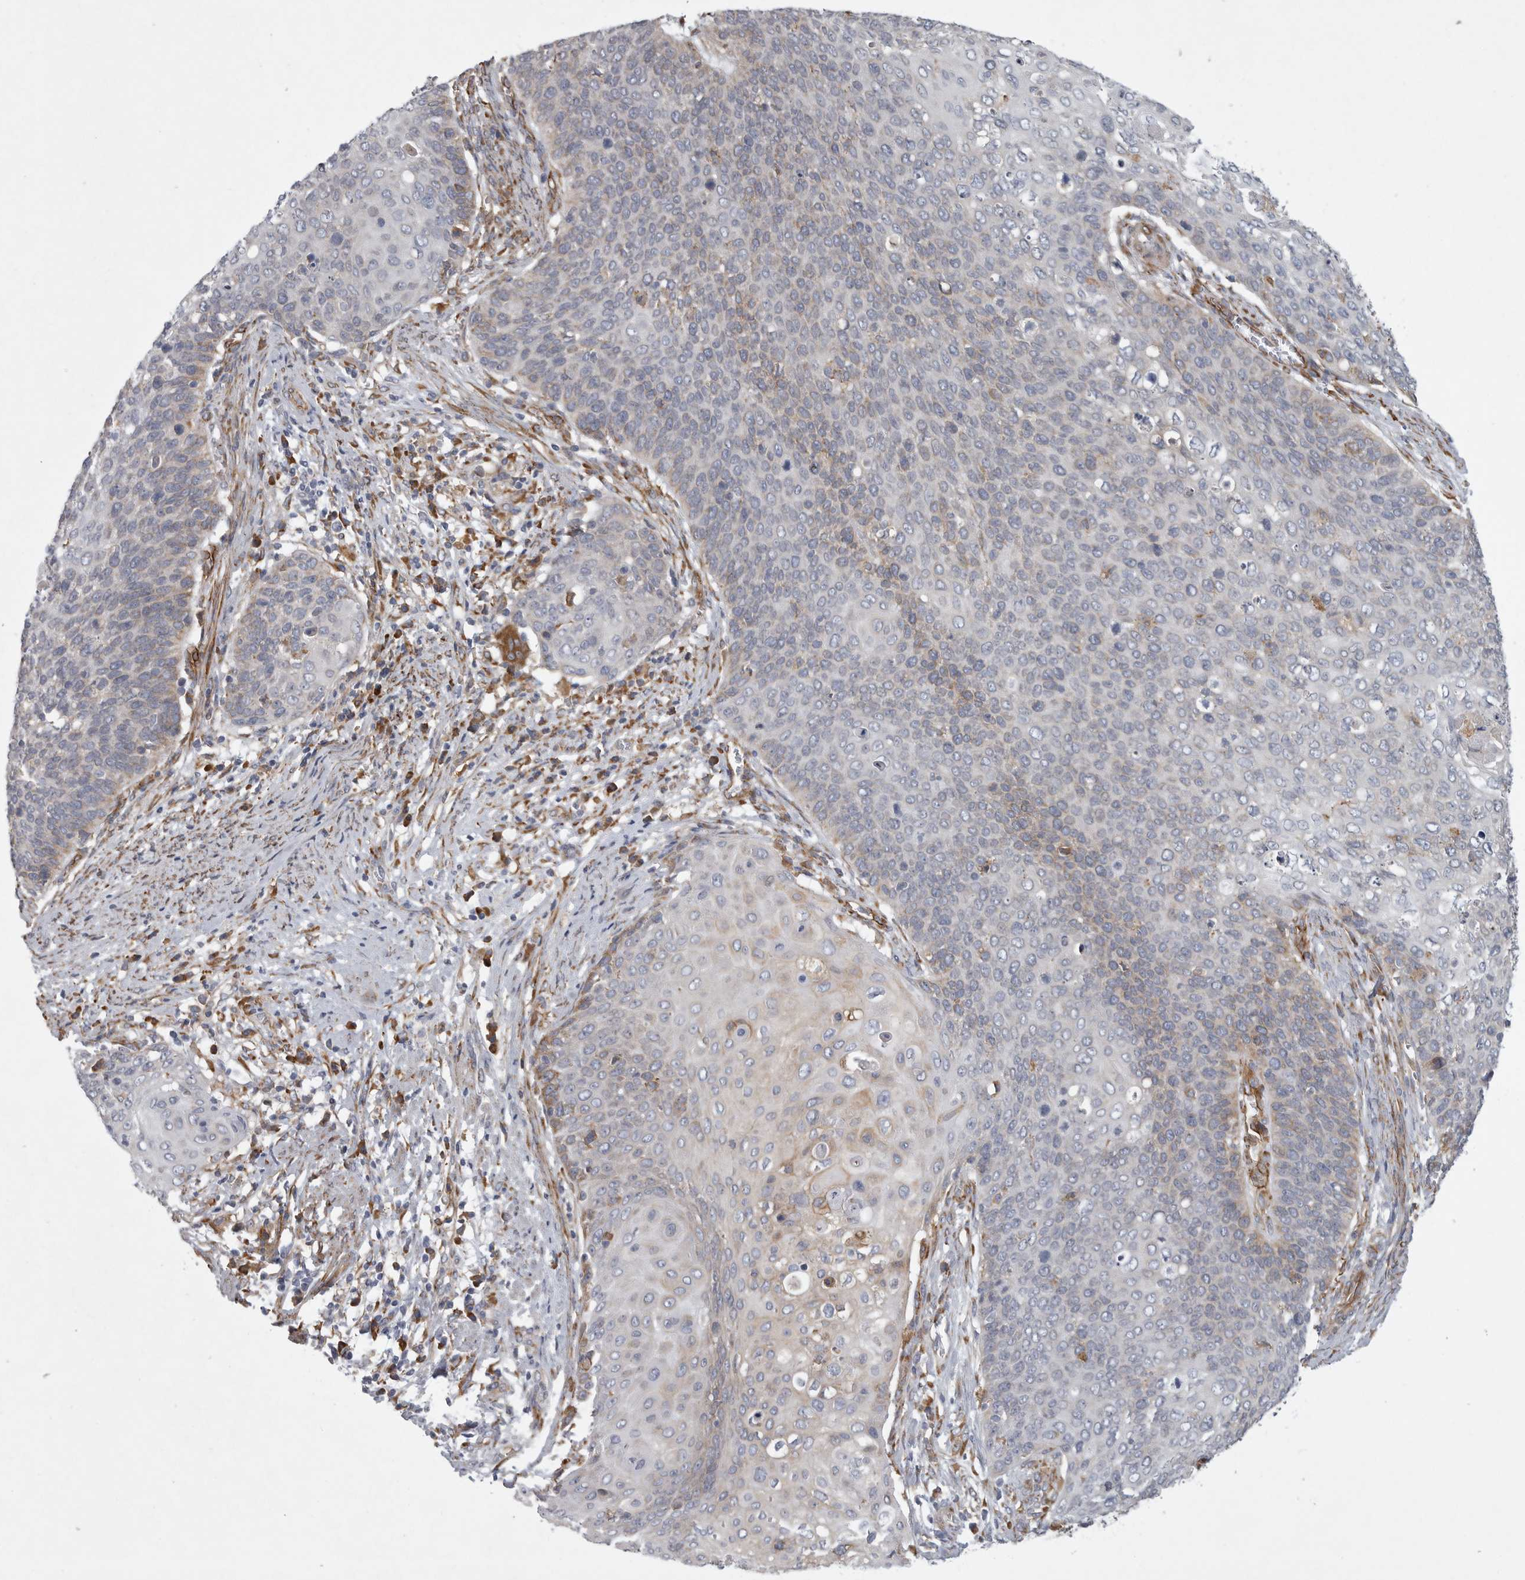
{"staining": {"intensity": "weak", "quantity": "25%-75%", "location": "cytoplasmic/membranous"}, "tissue": "cervical cancer", "cell_type": "Tumor cells", "image_type": "cancer", "snomed": [{"axis": "morphology", "description": "Squamous cell carcinoma, NOS"}, {"axis": "topography", "description": "Cervix"}], "caption": "Immunohistochemistry (IHC) of human cervical squamous cell carcinoma reveals low levels of weak cytoplasmic/membranous staining in approximately 25%-75% of tumor cells.", "gene": "MINPP1", "patient": {"sex": "female", "age": 39}}